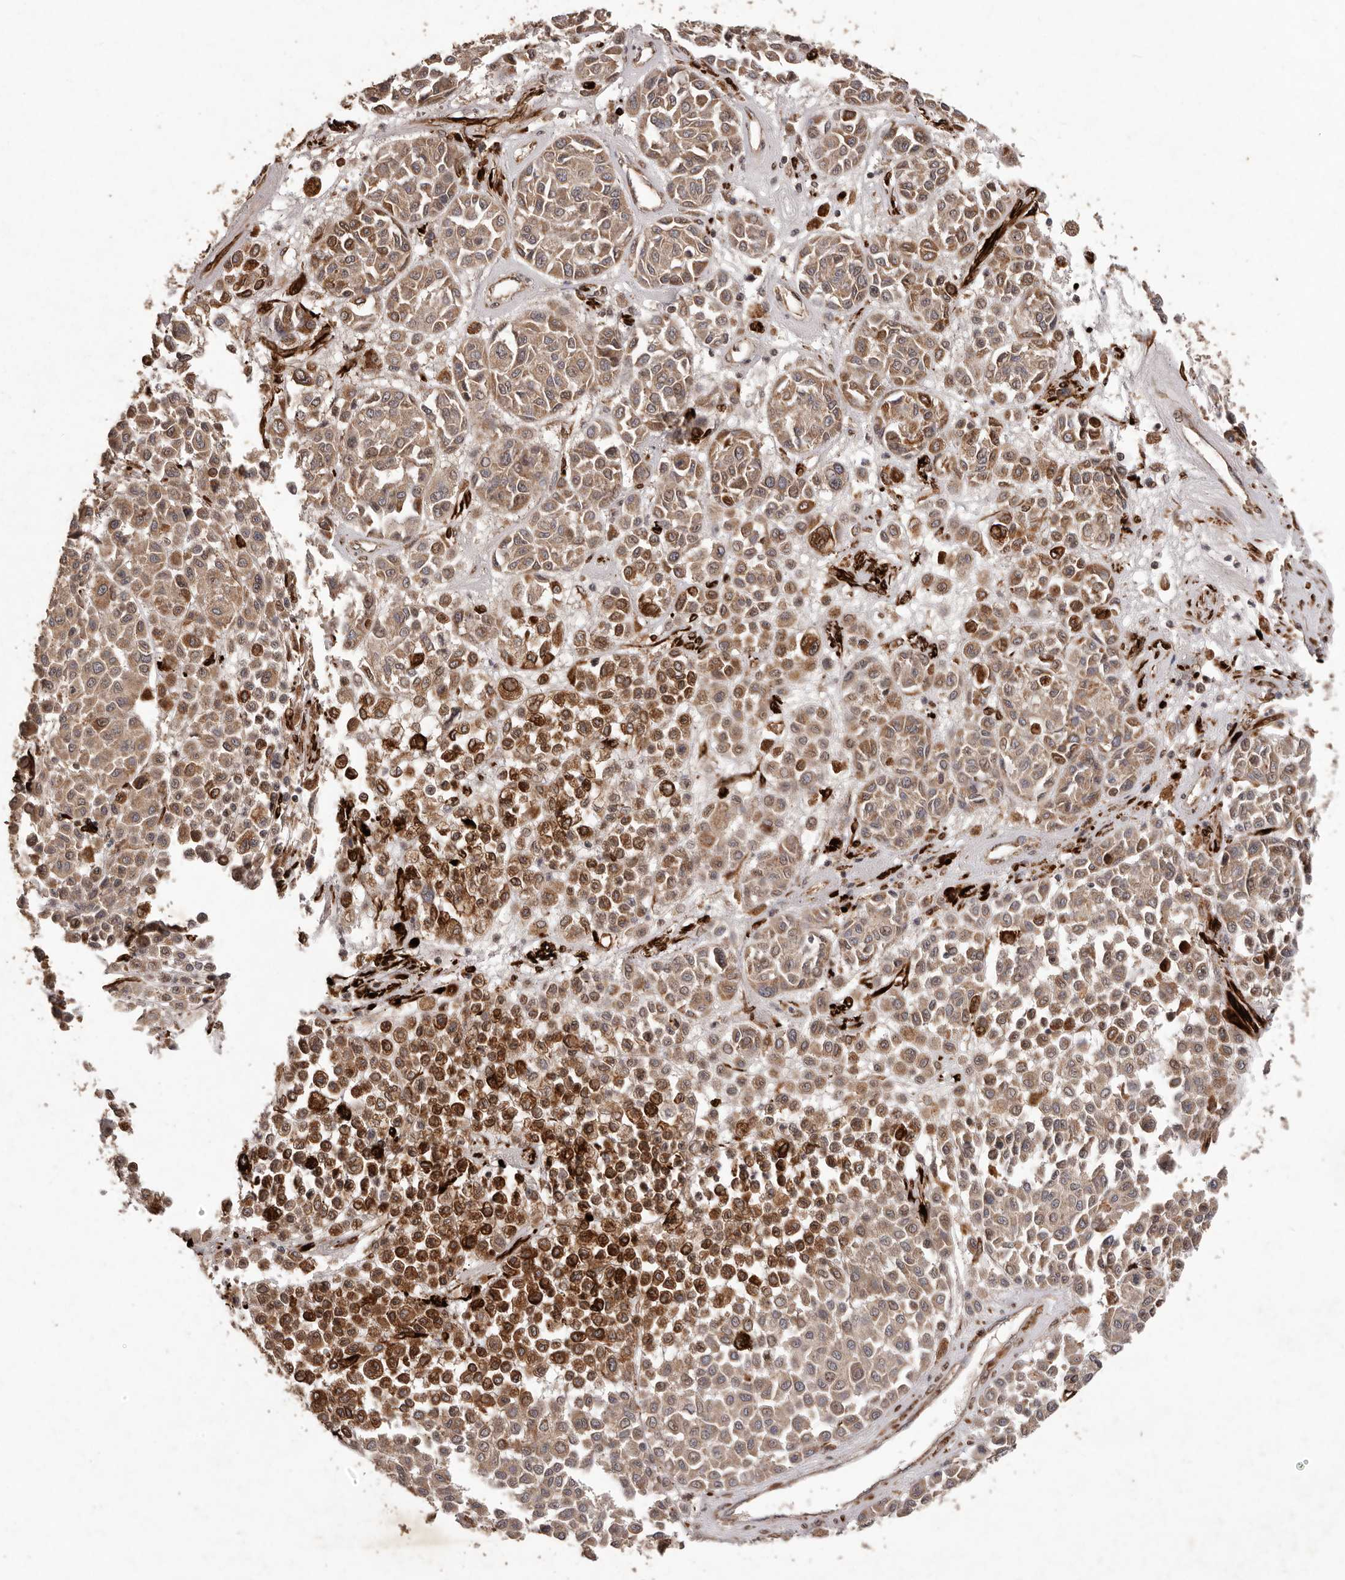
{"staining": {"intensity": "moderate", "quantity": ">75%", "location": "cytoplasmic/membranous"}, "tissue": "melanoma", "cell_type": "Tumor cells", "image_type": "cancer", "snomed": [{"axis": "morphology", "description": "Malignant melanoma, Metastatic site"}, {"axis": "topography", "description": "Soft tissue"}], "caption": "The immunohistochemical stain labels moderate cytoplasmic/membranous expression in tumor cells of melanoma tissue. (DAB IHC with brightfield microscopy, high magnification).", "gene": "PLOD2", "patient": {"sex": "male", "age": 41}}